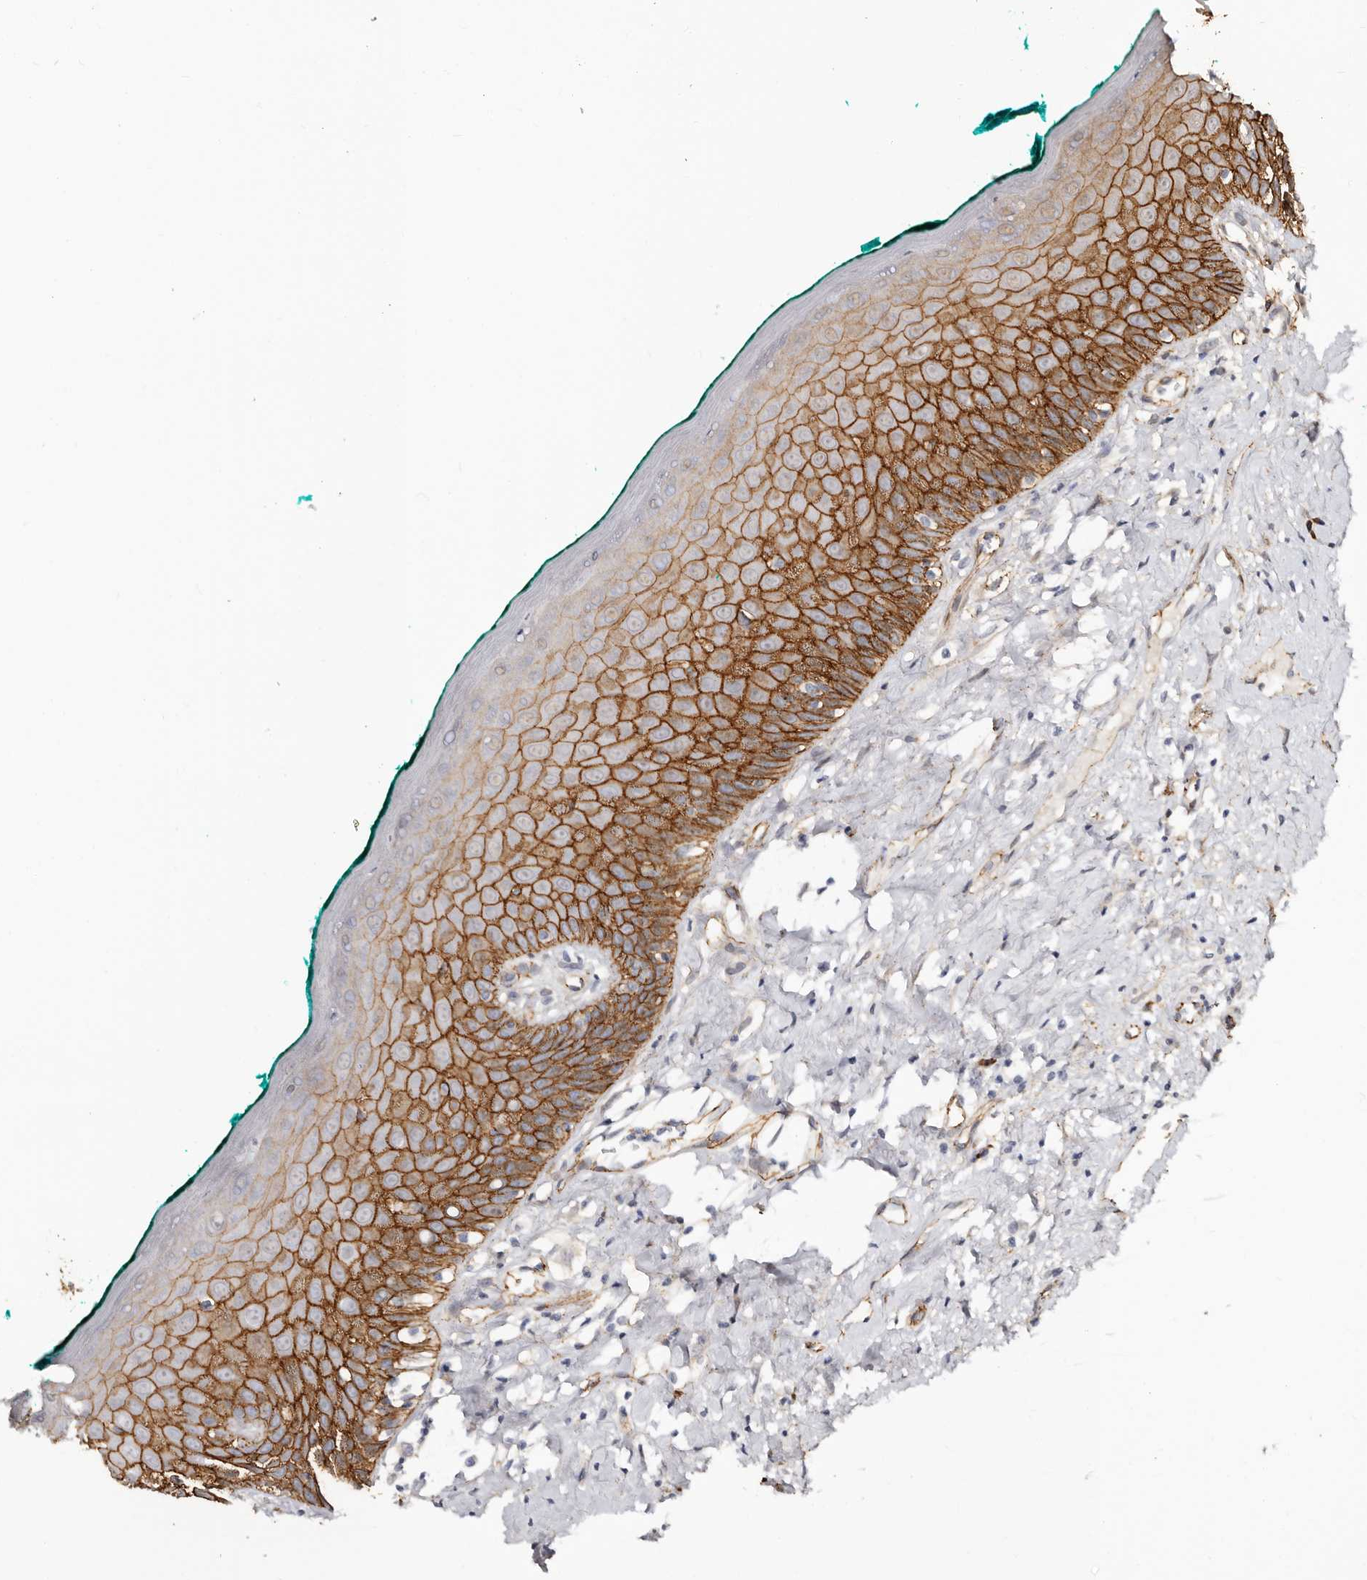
{"staining": {"intensity": "strong", "quantity": ">75%", "location": "cytoplasmic/membranous"}, "tissue": "oral mucosa", "cell_type": "Squamous epithelial cells", "image_type": "normal", "snomed": [{"axis": "morphology", "description": "Normal tissue, NOS"}, {"axis": "topography", "description": "Oral tissue"}], "caption": "Unremarkable oral mucosa reveals strong cytoplasmic/membranous staining in approximately >75% of squamous epithelial cells, visualized by immunohistochemistry. (IHC, brightfield microscopy, high magnification).", "gene": "CTNNB1", "patient": {"sex": "female", "age": 70}}